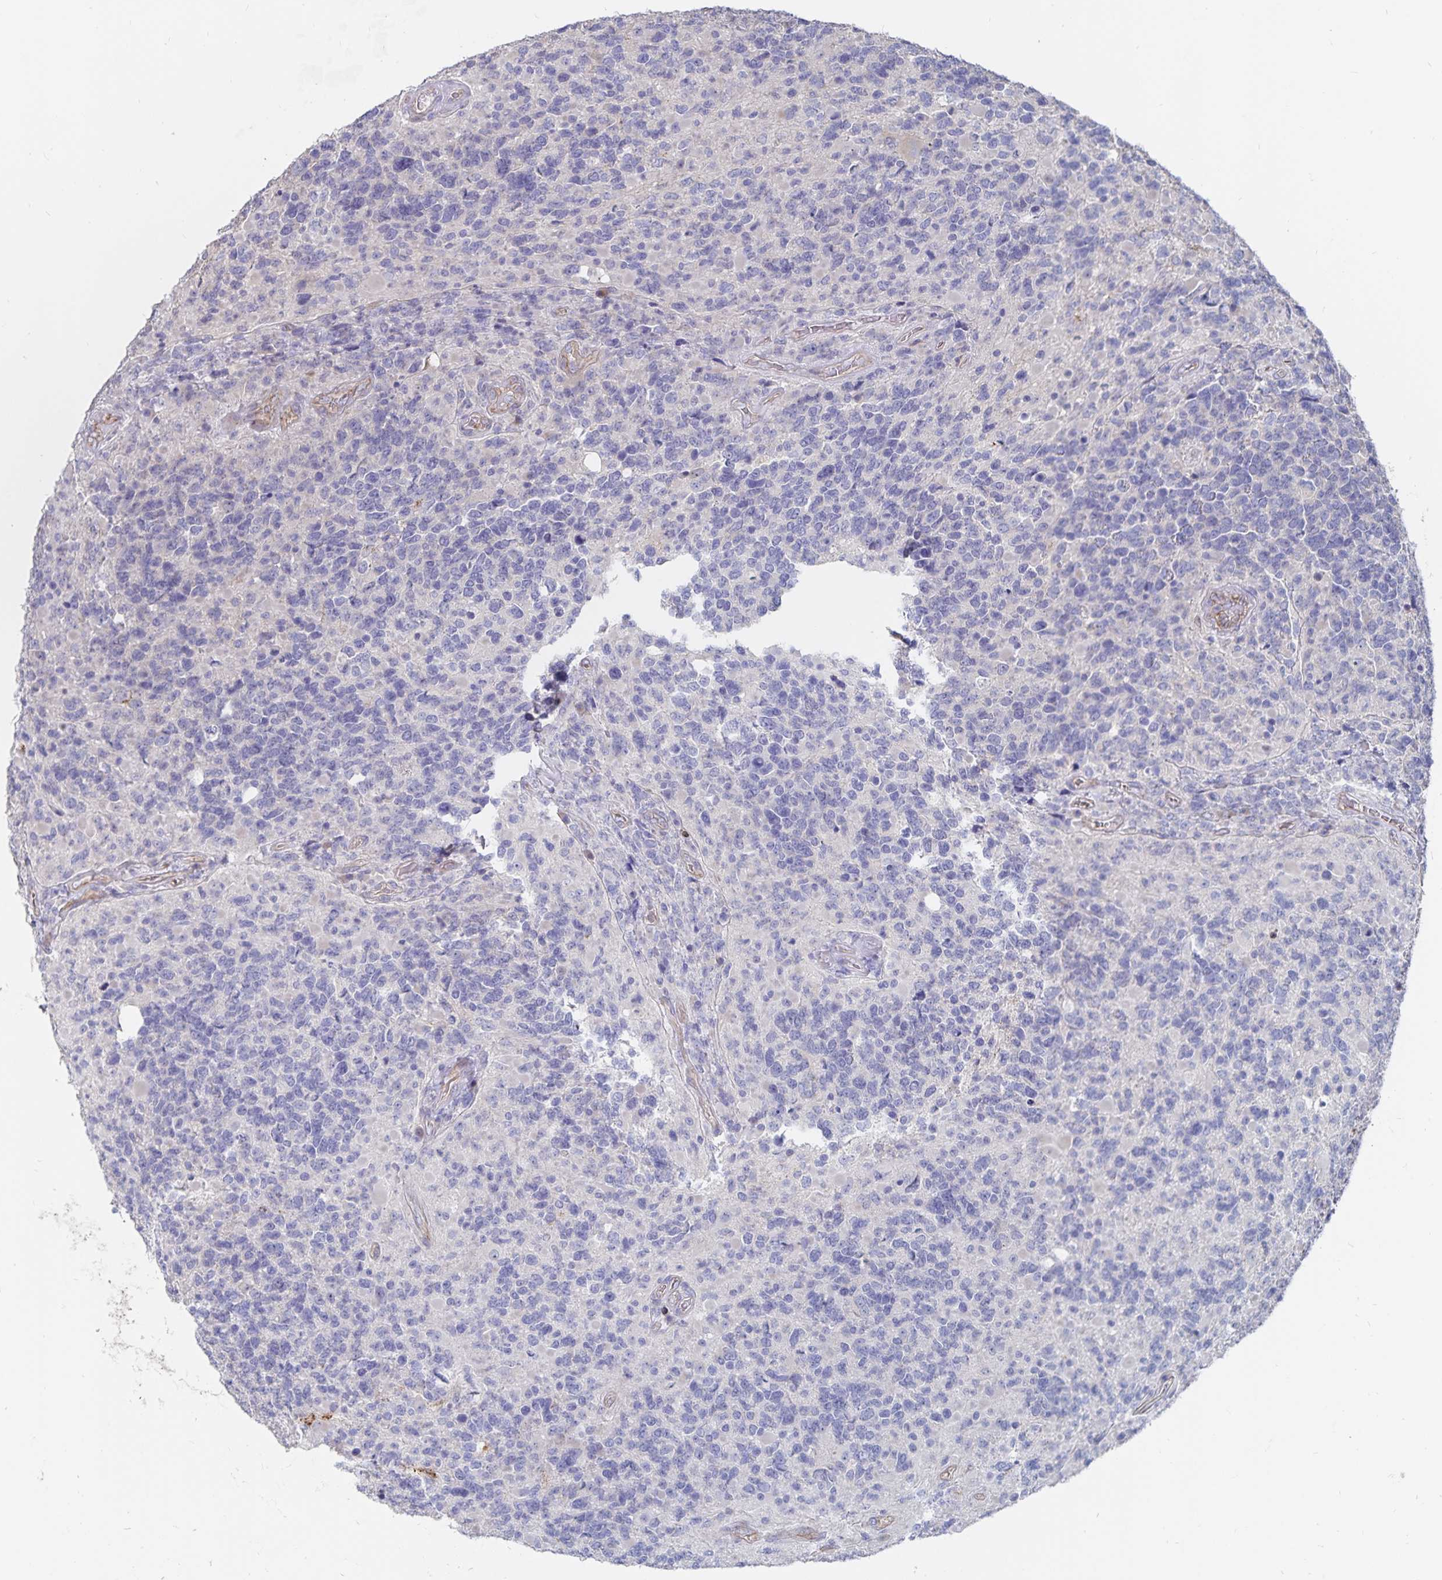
{"staining": {"intensity": "negative", "quantity": "none", "location": "none"}, "tissue": "glioma", "cell_type": "Tumor cells", "image_type": "cancer", "snomed": [{"axis": "morphology", "description": "Glioma, malignant, High grade"}, {"axis": "topography", "description": "Brain"}], "caption": "High-grade glioma (malignant) was stained to show a protein in brown. There is no significant expression in tumor cells.", "gene": "SSTR1", "patient": {"sex": "female", "age": 40}}